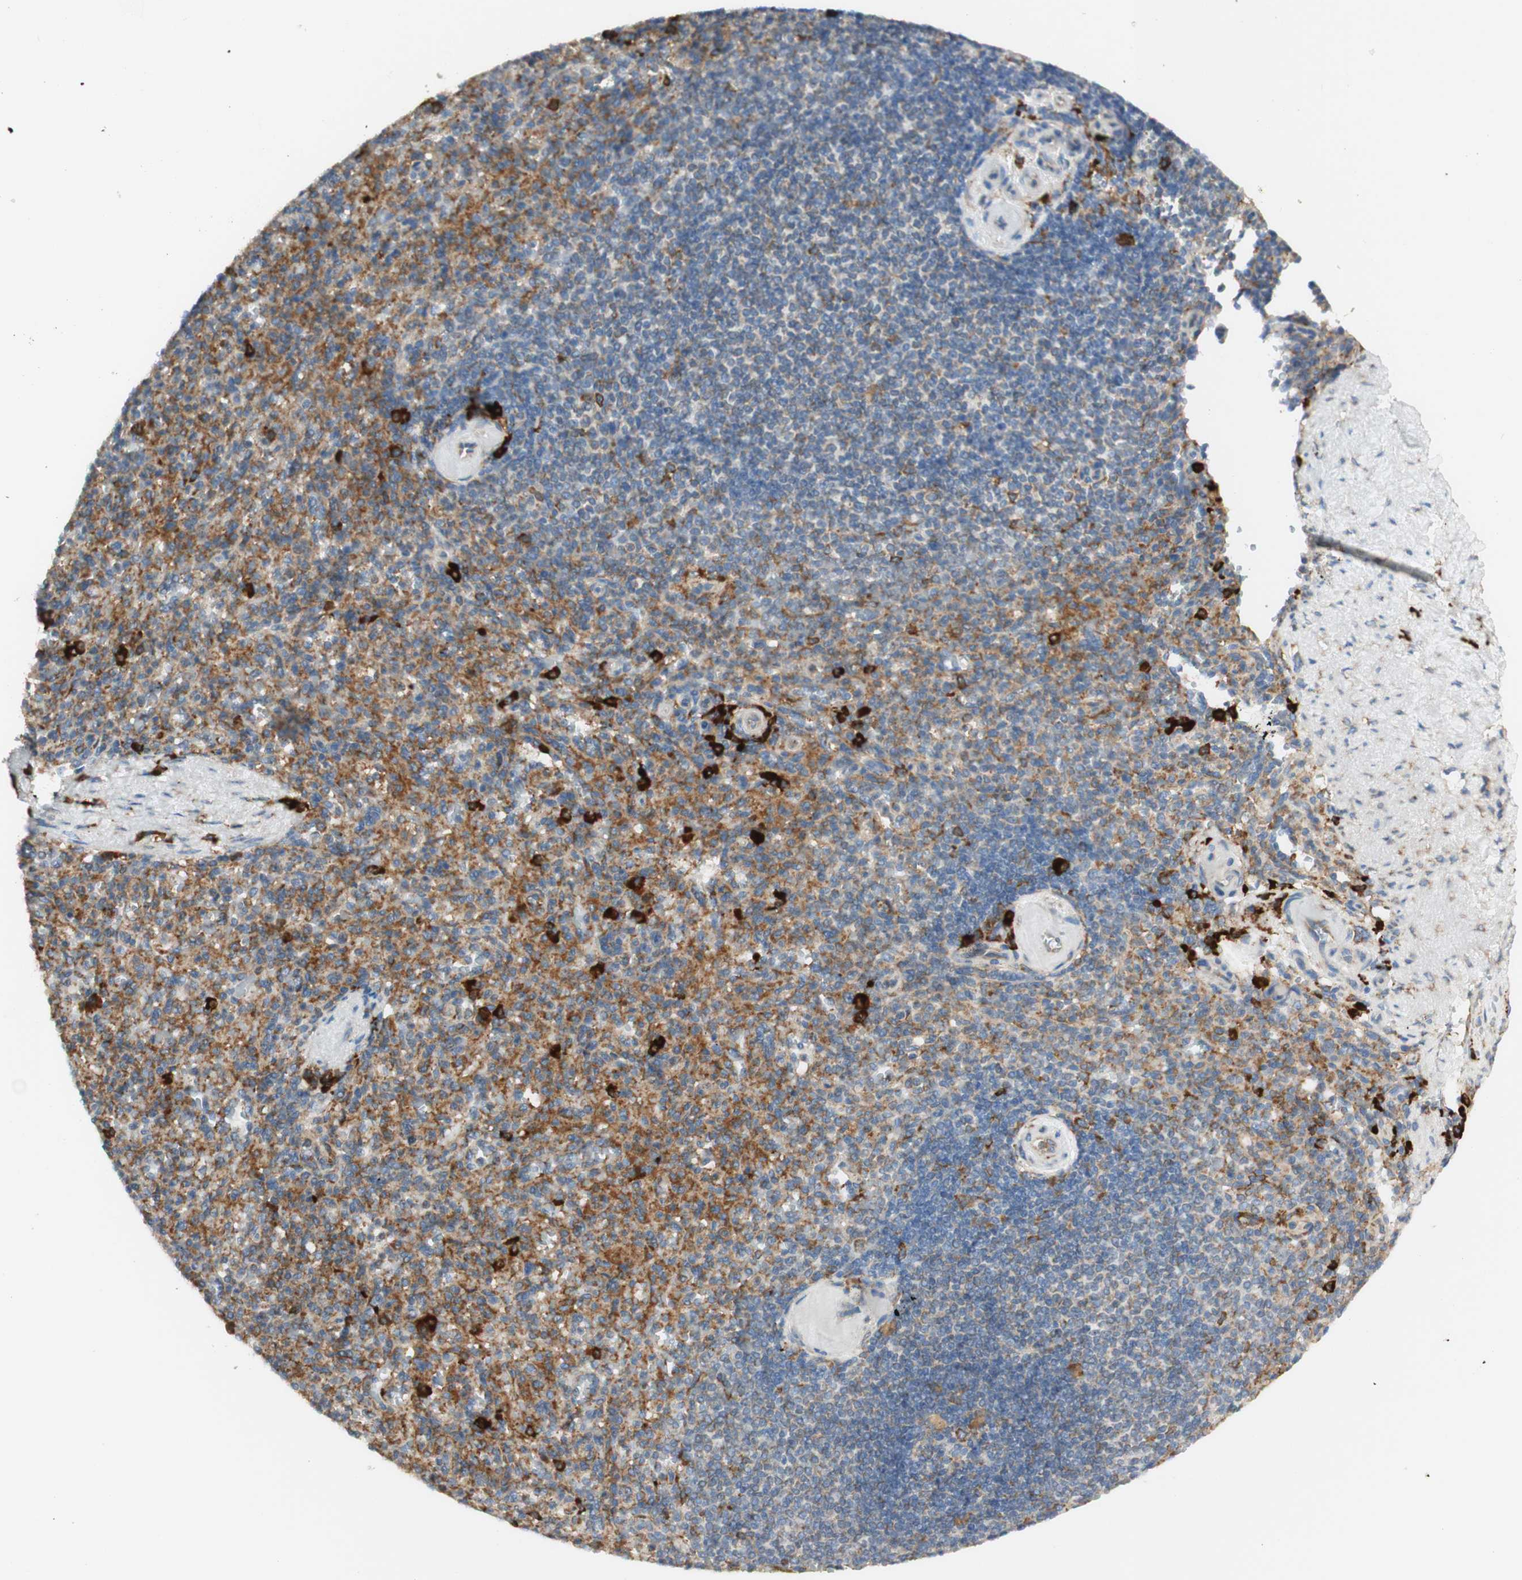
{"staining": {"intensity": "strong", "quantity": "25%-75%", "location": "cytoplasmic/membranous"}, "tissue": "spleen", "cell_type": "Cells in red pulp", "image_type": "normal", "snomed": [{"axis": "morphology", "description": "Normal tissue, NOS"}, {"axis": "topography", "description": "Spleen"}], "caption": "Brown immunohistochemical staining in benign spleen shows strong cytoplasmic/membranous expression in approximately 25%-75% of cells in red pulp. (IHC, brightfield microscopy, high magnification).", "gene": "MANF", "patient": {"sex": "female", "age": 74}}